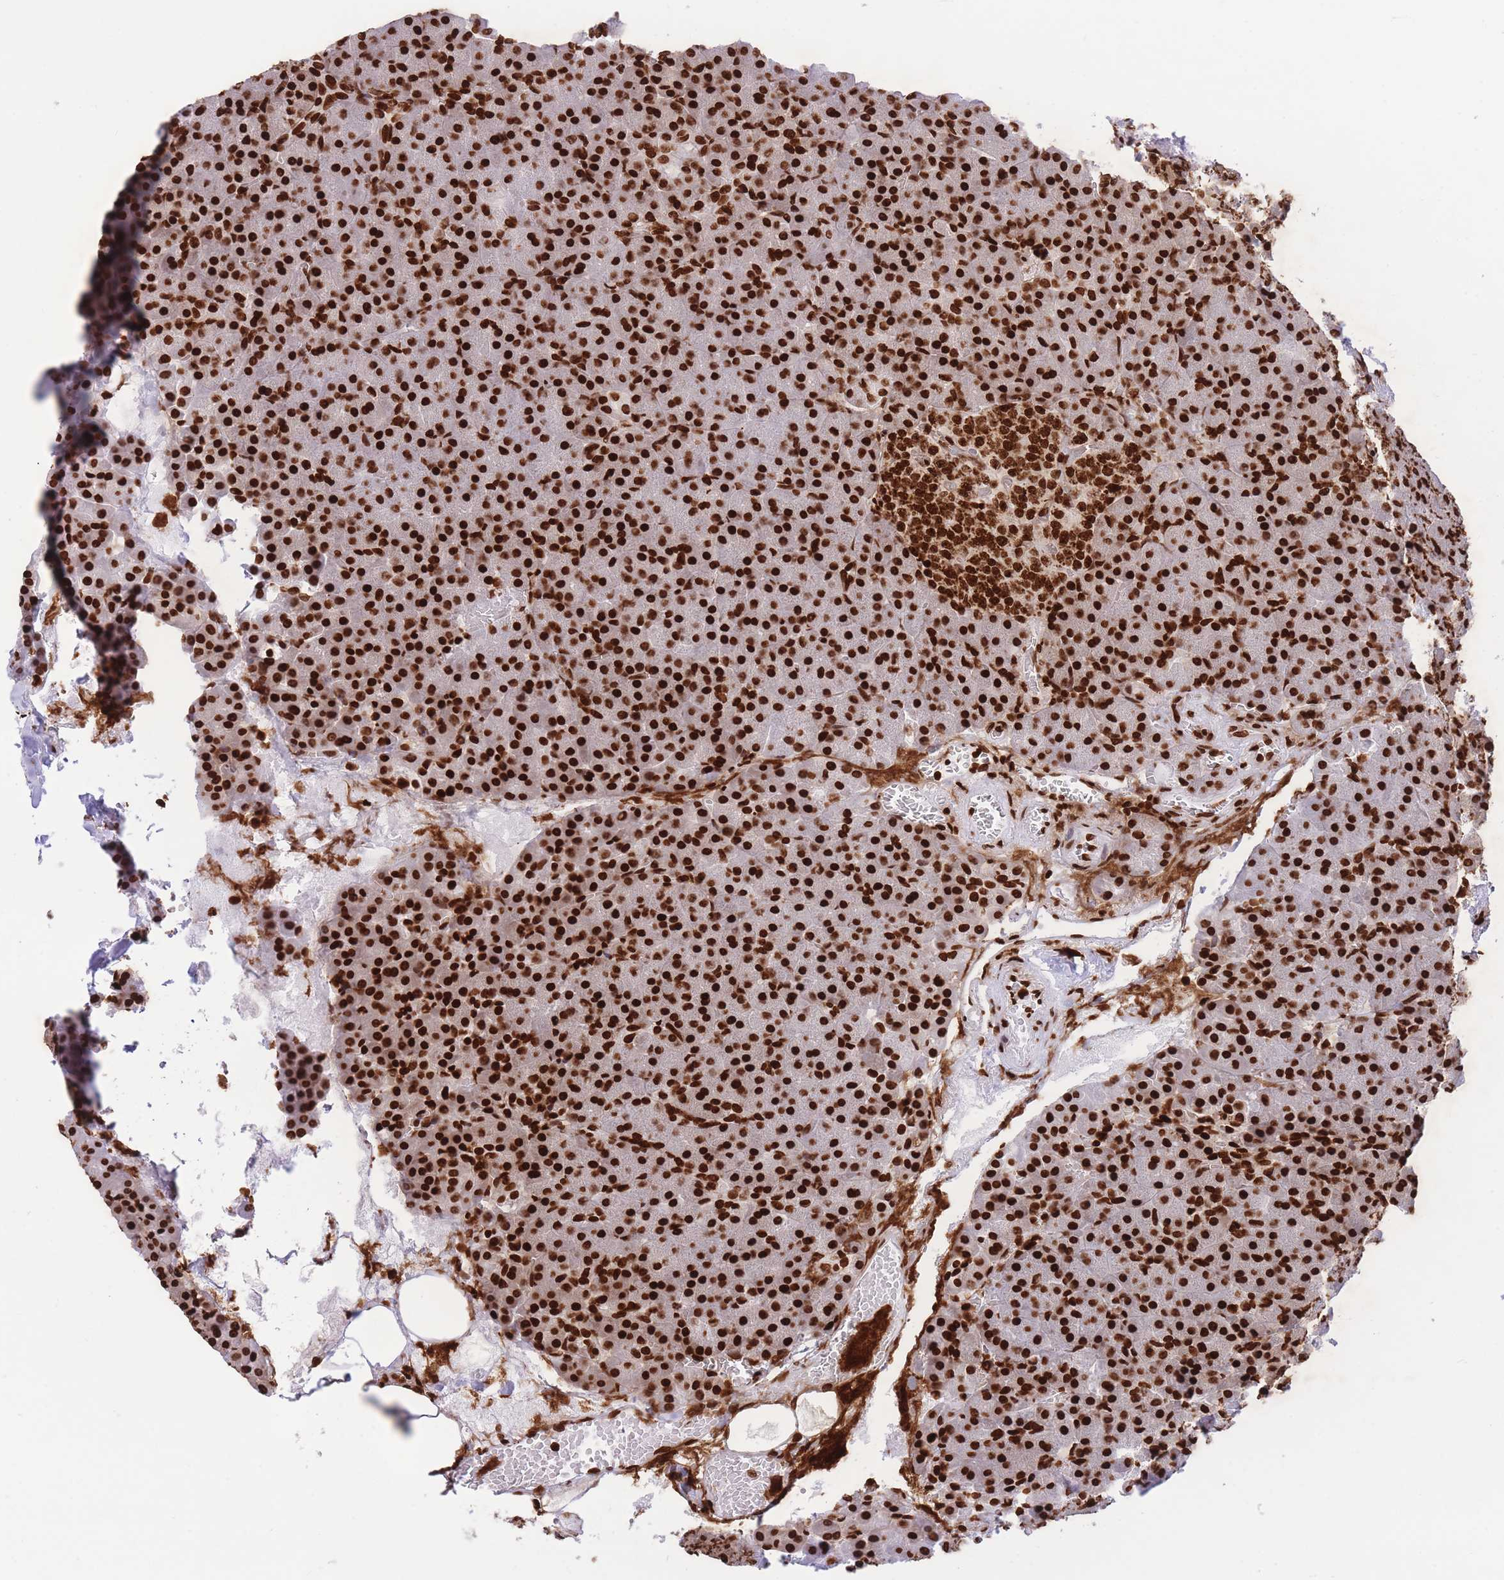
{"staining": {"intensity": "strong", "quantity": ">75%", "location": "nuclear"}, "tissue": "pancreas", "cell_type": "Exocrine glandular cells", "image_type": "normal", "snomed": [{"axis": "morphology", "description": "Normal tissue, NOS"}, {"axis": "topography", "description": "Pancreas"}], "caption": "Strong nuclear protein positivity is appreciated in about >75% of exocrine glandular cells in pancreas.", "gene": "H2BC10", "patient": {"sex": "female", "age": 74}}